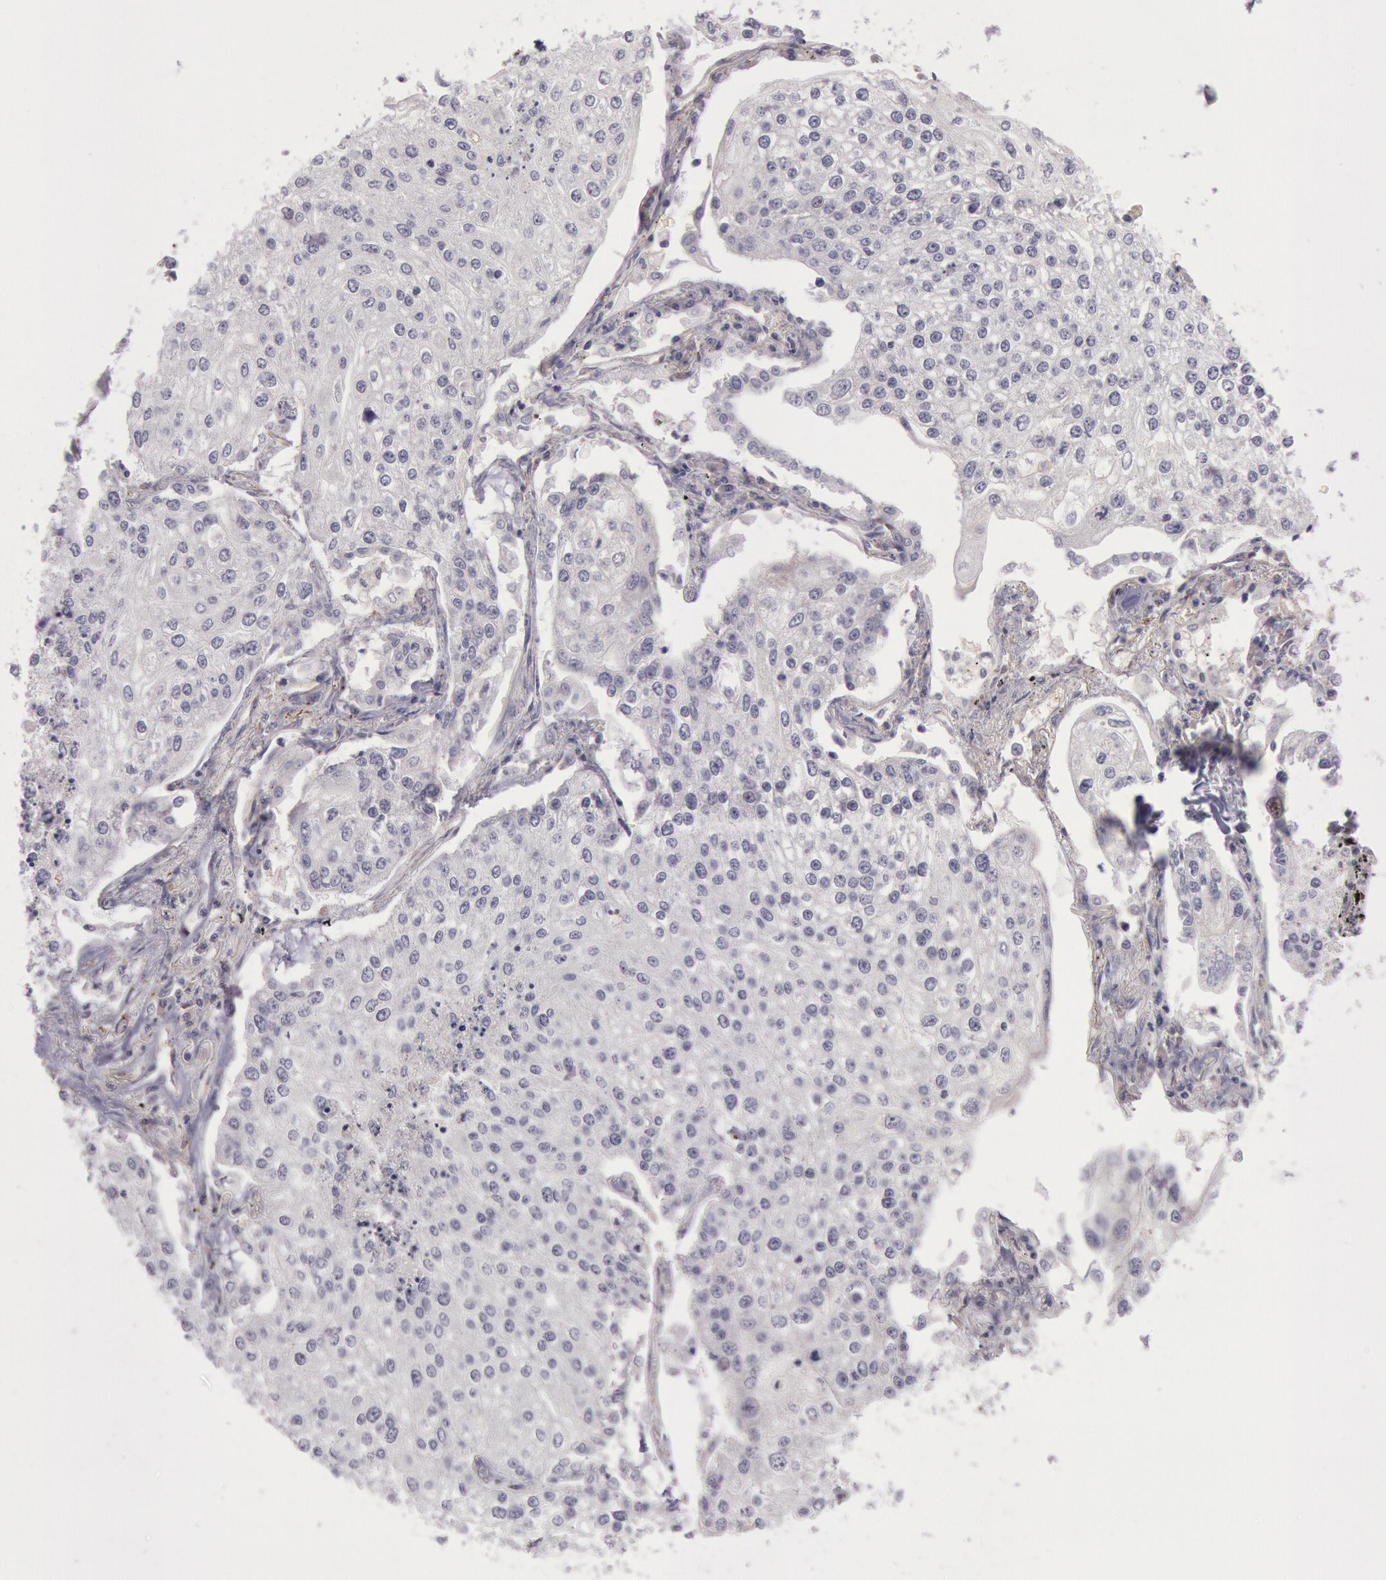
{"staining": {"intensity": "negative", "quantity": "none", "location": "none"}, "tissue": "lung cancer", "cell_type": "Tumor cells", "image_type": "cancer", "snomed": [{"axis": "morphology", "description": "Squamous cell carcinoma, NOS"}, {"axis": "topography", "description": "Lung"}], "caption": "This image is of lung cancer (squamous cell carcinoma) stained with immunohistochemistry to label a protein in brown with the nuclei are counter-stained blue. There is no staining in tumor cells.", "gene": "TRIB2", "patient": {"sex": "male", "age": 75}}